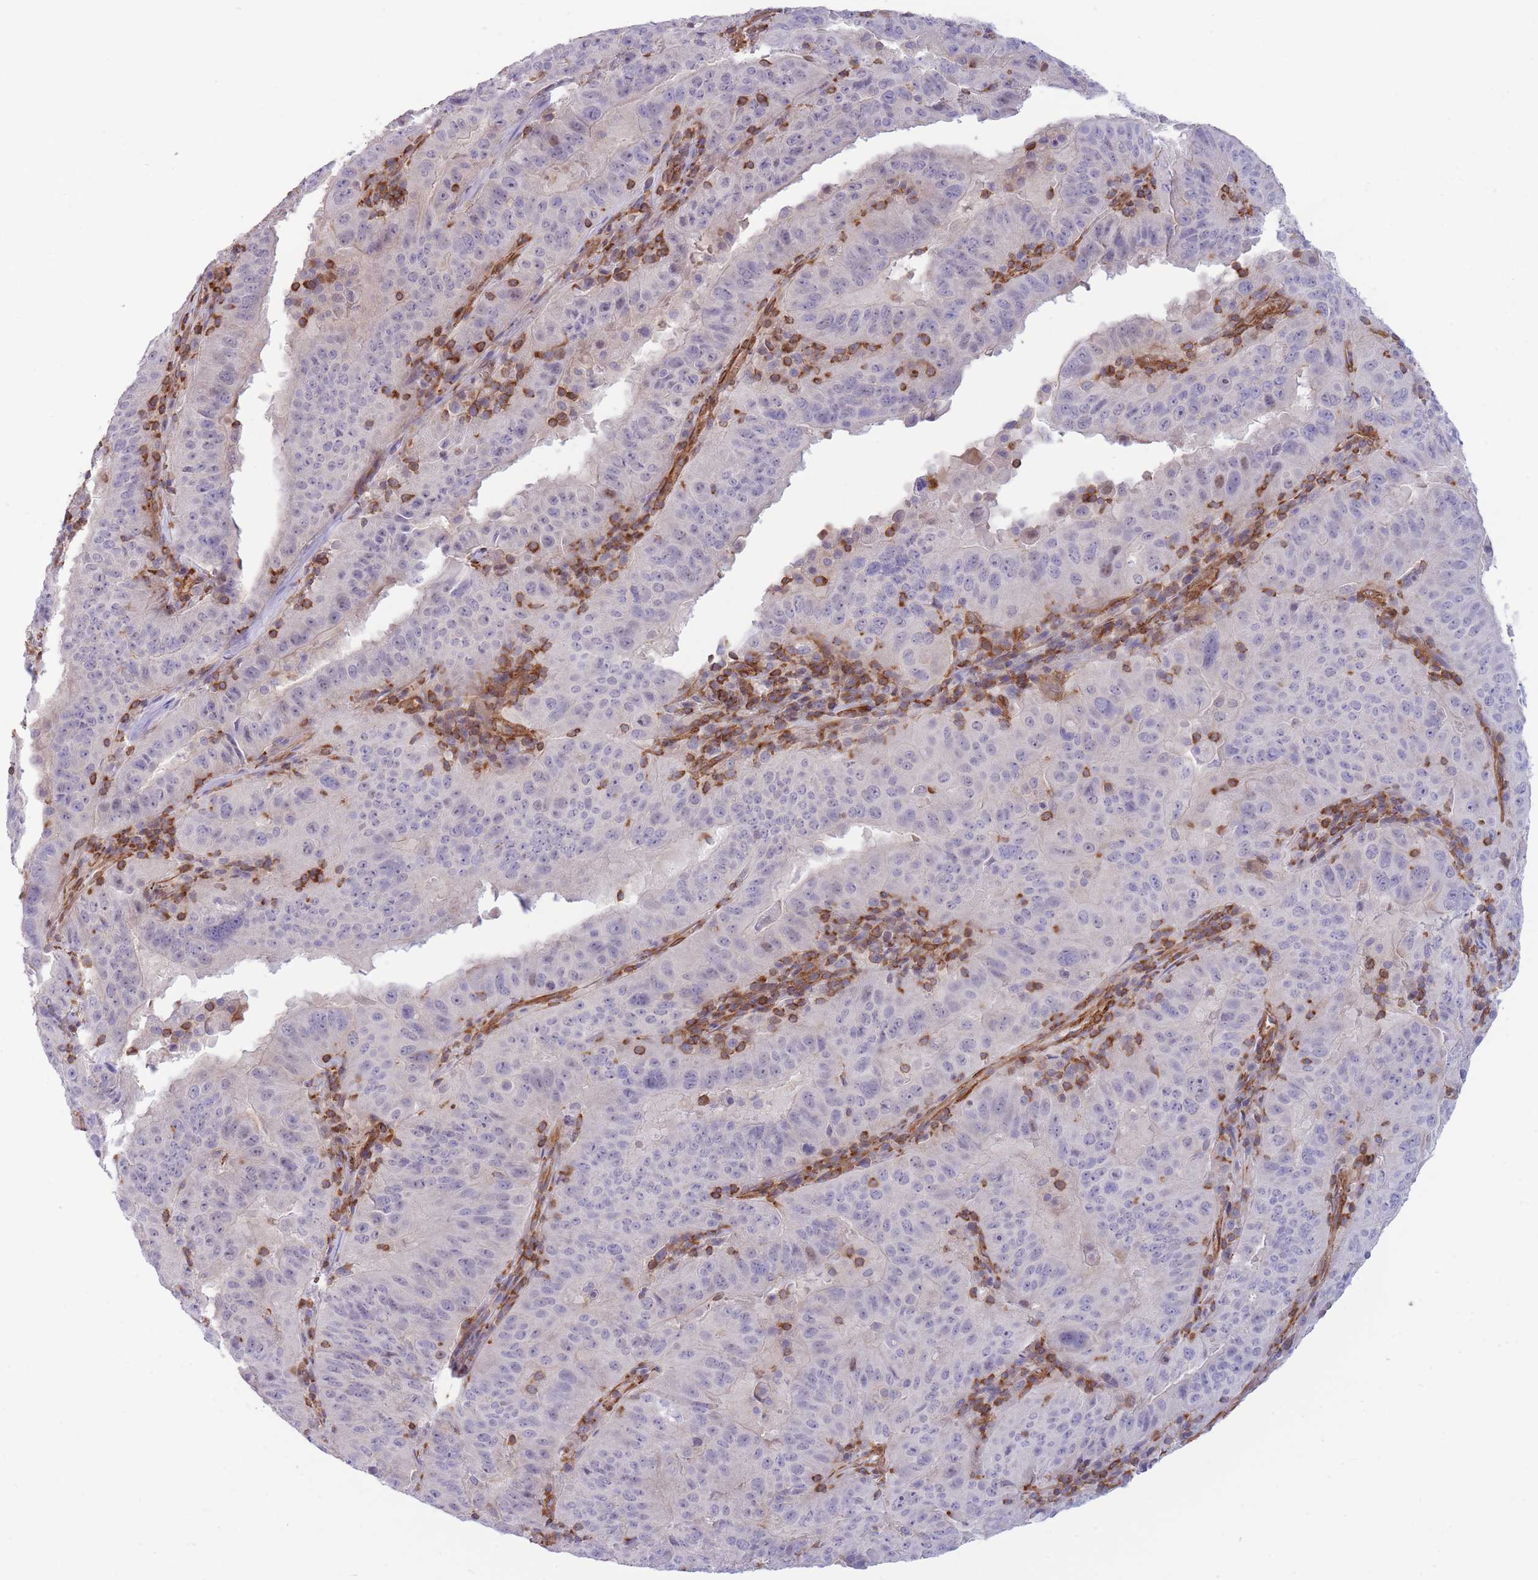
{"staining": {"intensity": "negative", "quantity": "none", "location": "none"}, "tissue": "pancreatic cancer", "cell_type": "Tumor cells", "image_type": "cancer", "snomed": [{"axis": "morphology", "description": "Adenocarcinoma, NOS"}, {"axis": "topography", "description": "Pancreas"}], "caption": "An image of pancreatic cancer stained for a protein reveals no brown staining in tumor cells.", "gene": "CDC25B", "patient": {"sex": "male", "age": 63}}